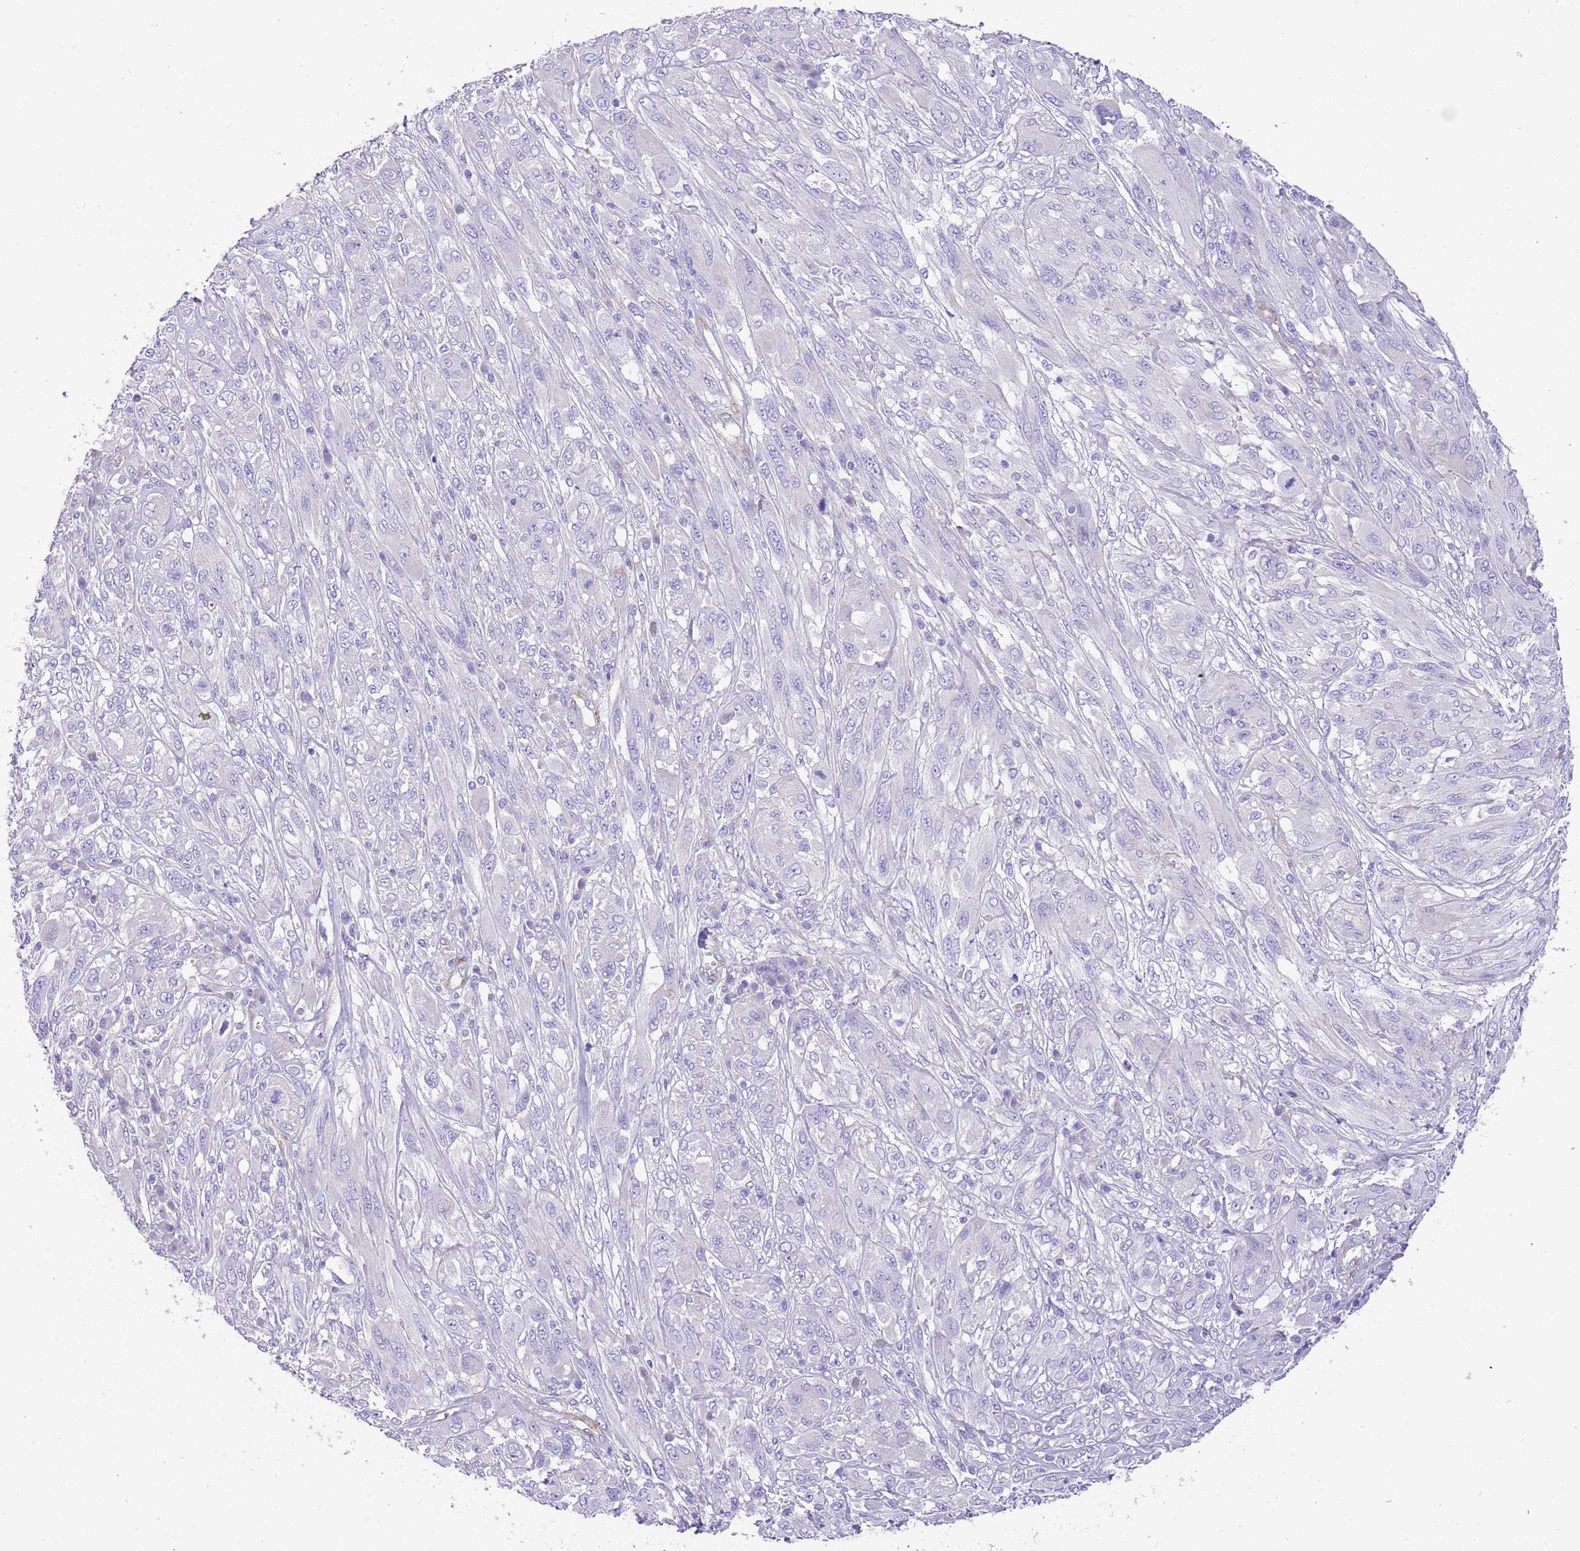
{"staining": {"intensity": "negative", "quantity": "none", "location": "none"}, "tissue": "melanoma", "cell_type": "Tumor cells", "image_type": "cancer", "snomed": [{"axis": "morphology", "description": "Malignant melanoma, NOS"}, {"axis": "topography", "description": "Skin"}], "caption": "This is an immunohistochemistry (IHC) histopathology image of malignant melanoma. There is no expression in tumor cells.", "gene": "SERINC3", "patient": {"sex": "female", "age": 91}}